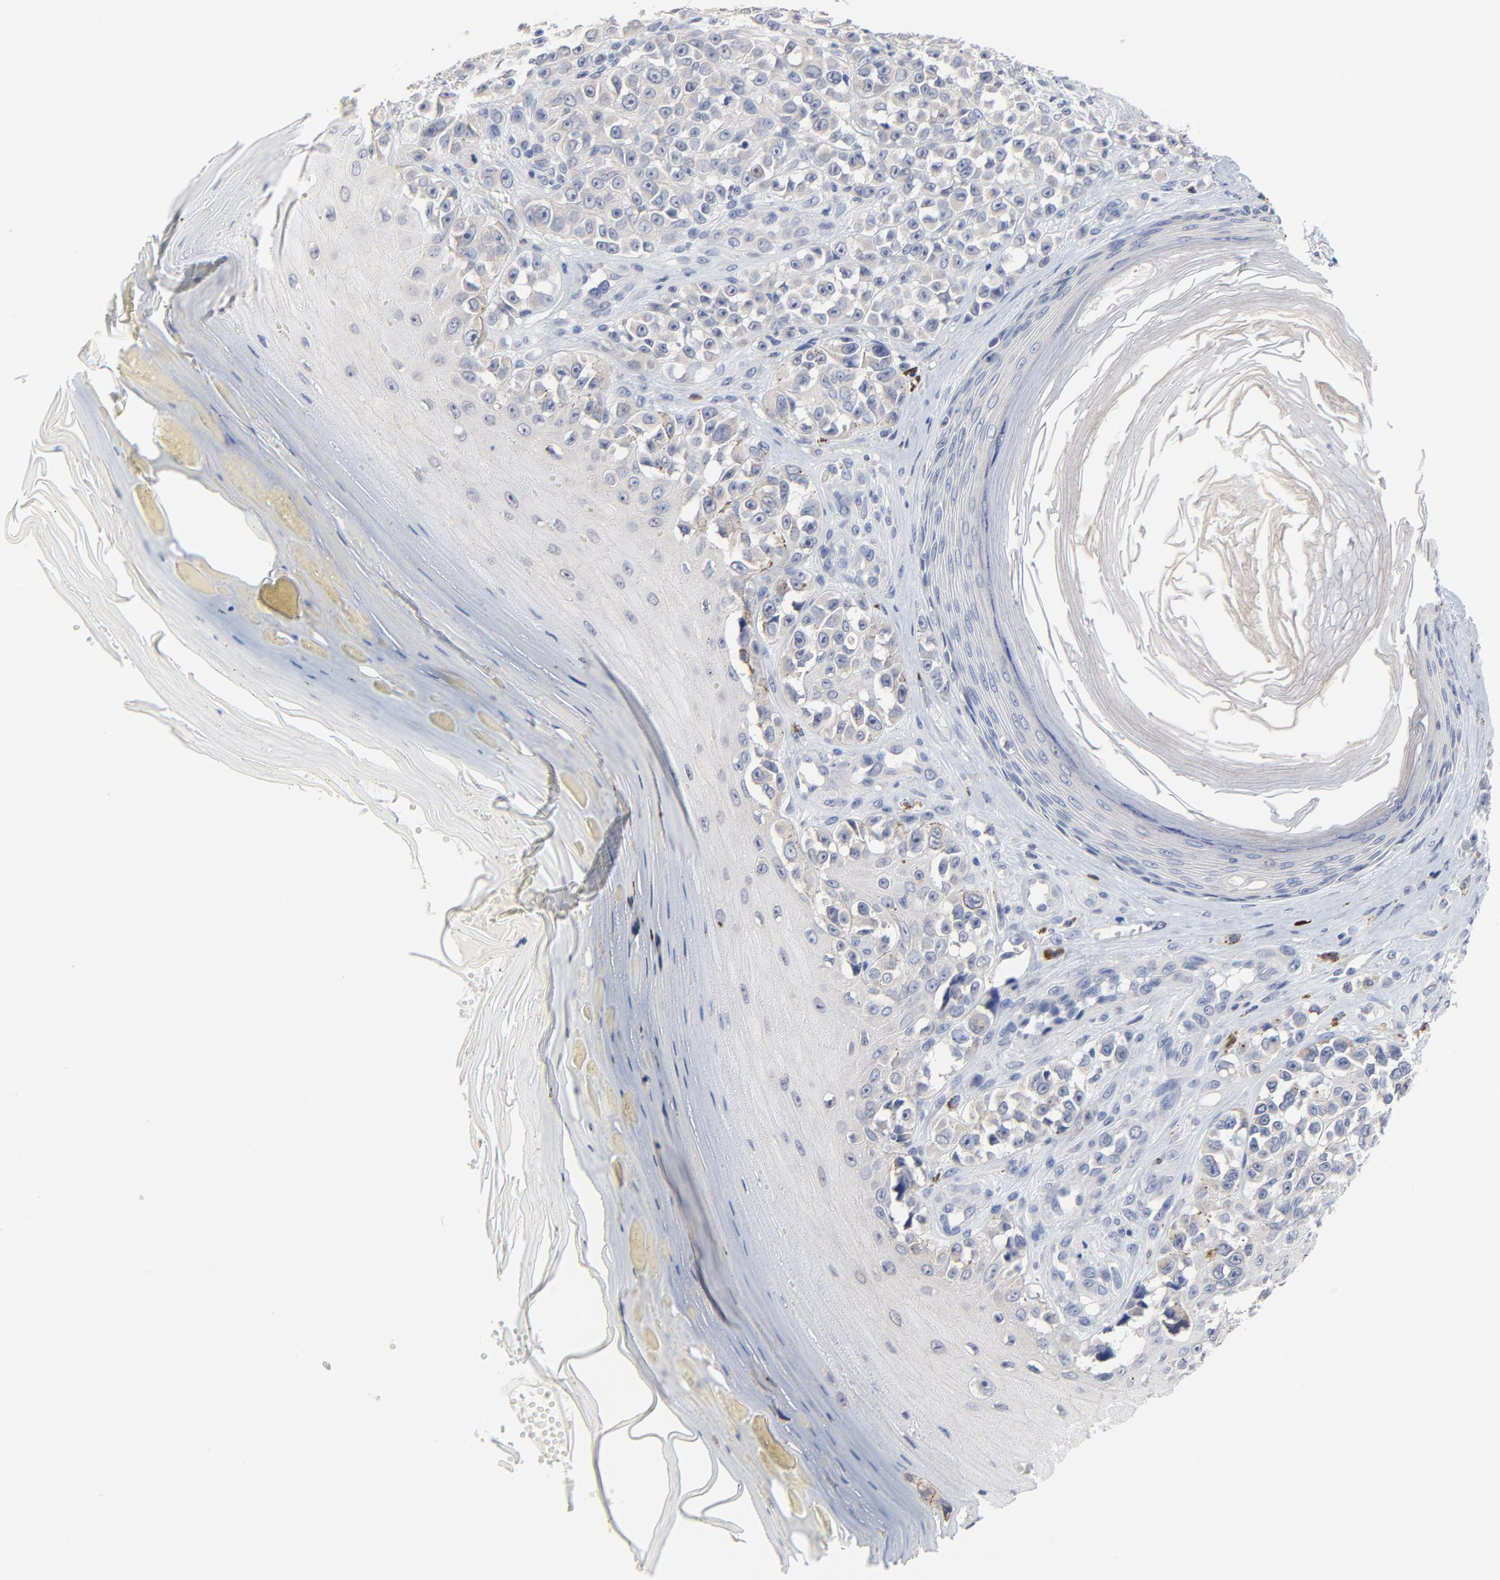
{"staining": {"intensity": "negative", "quantity": "none", "location": "none"}, "tissue": "melanoma", "cell_type": "Tumor cells", "image_type": "cancer", "snomed": [{"axis": "morphology", "description": "Malignant melanoma, NOS"}, {"axis": "topography", "description": "Skin"}], "caption": "The photomicrograph exhibits no staining of tumor cells in melanoma.", "gene": "FBXL5", "patient": {"sex": "female", "age": 82}}